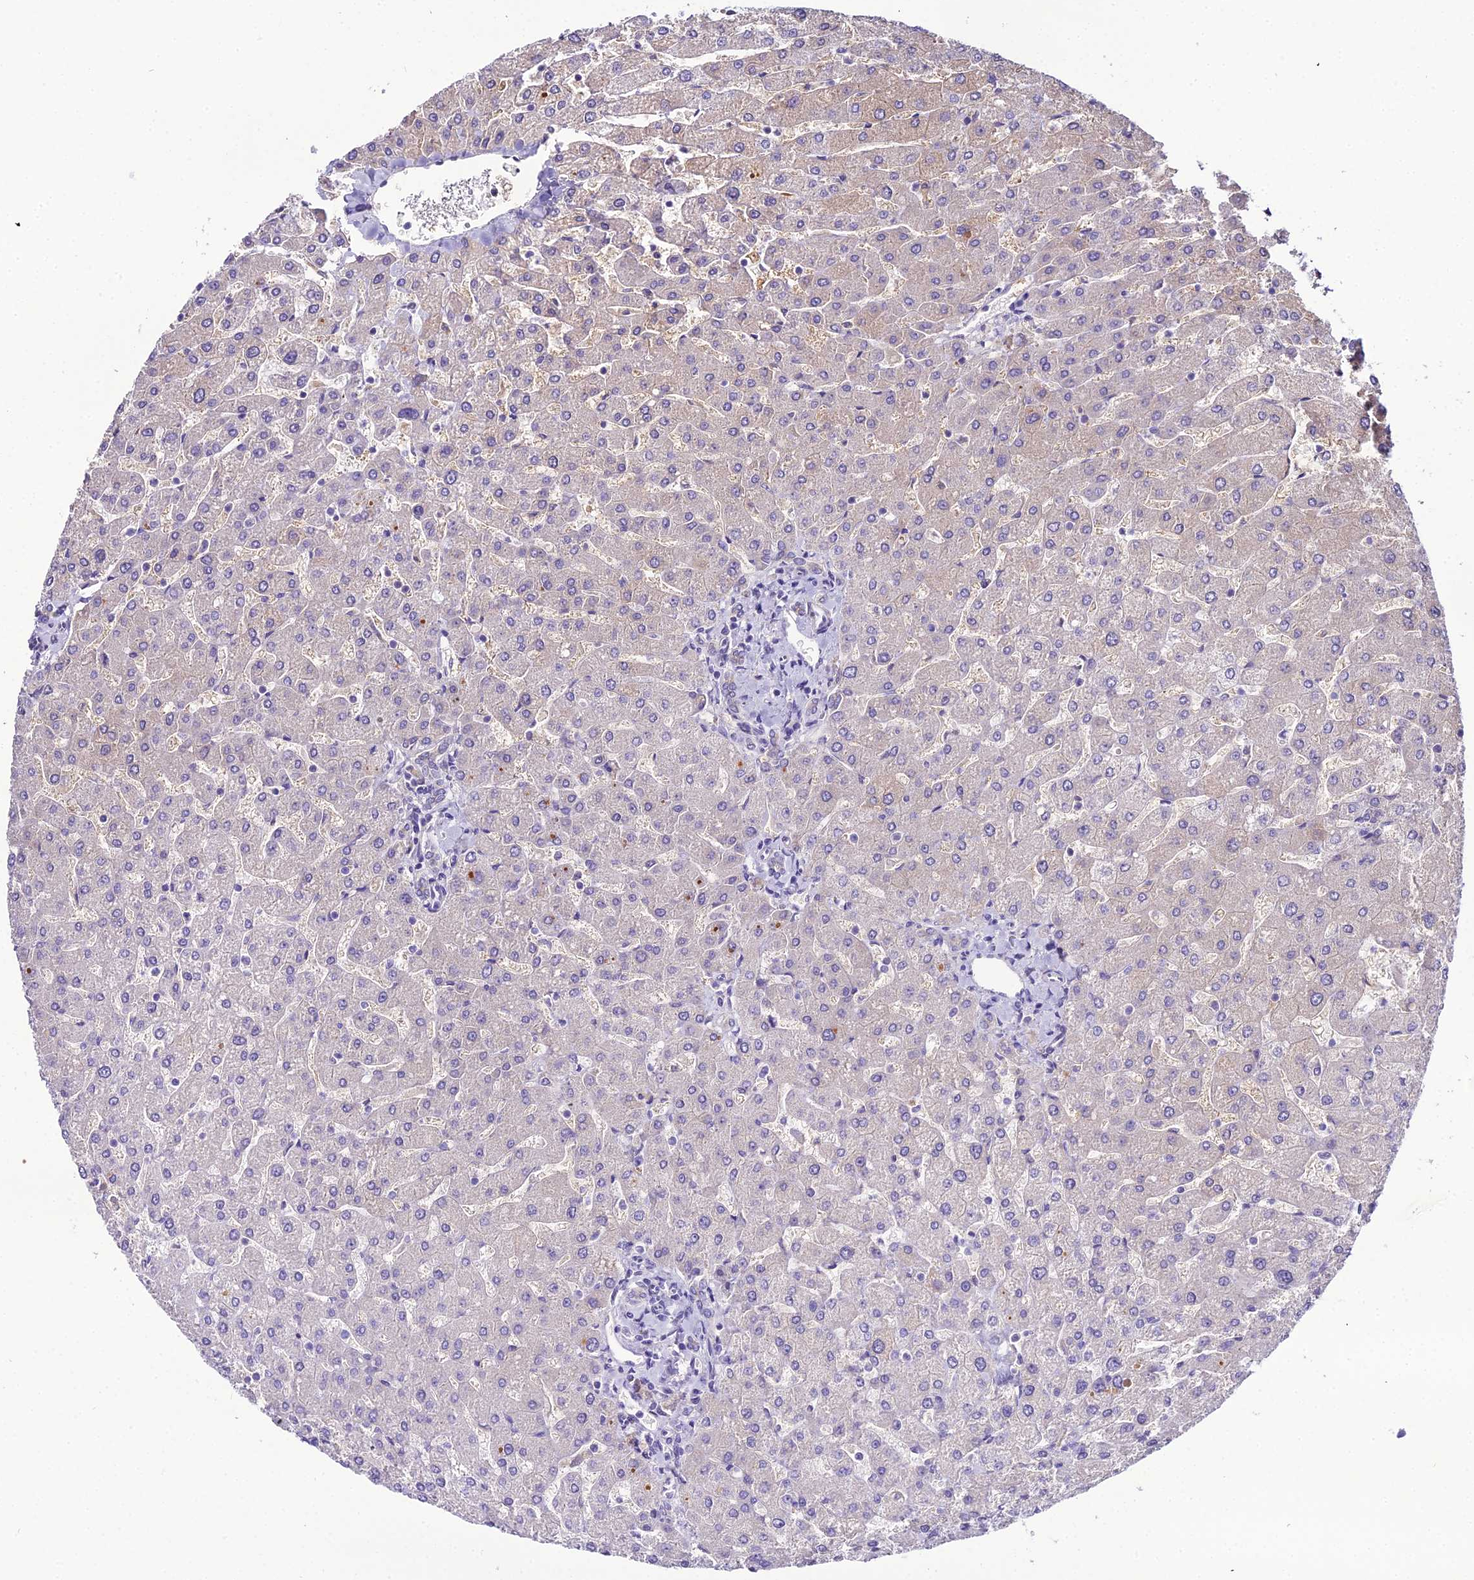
{"staining": {"intensity": "negative", "quantity": "none", "location": "none"}, "tissue": "liver", "cell_type": "Cholangiocytes", "image_type": "normal", "snomed": [{"axis": "morphology", "description": "Normal tissue, NOS"}, {"axis": "topography", "description": "Liver"}], "caption": "An image of liver stained for a protein exhibits no brown staining in cholangiocytes. (Stains: DAB immunohistochemistry (IHC) with hematoxylin counter stain, Microscopy: brightfield microscopy at high magnification).", "gene": "MB21D2", "patient": {"sex": "male", "age": 55}}